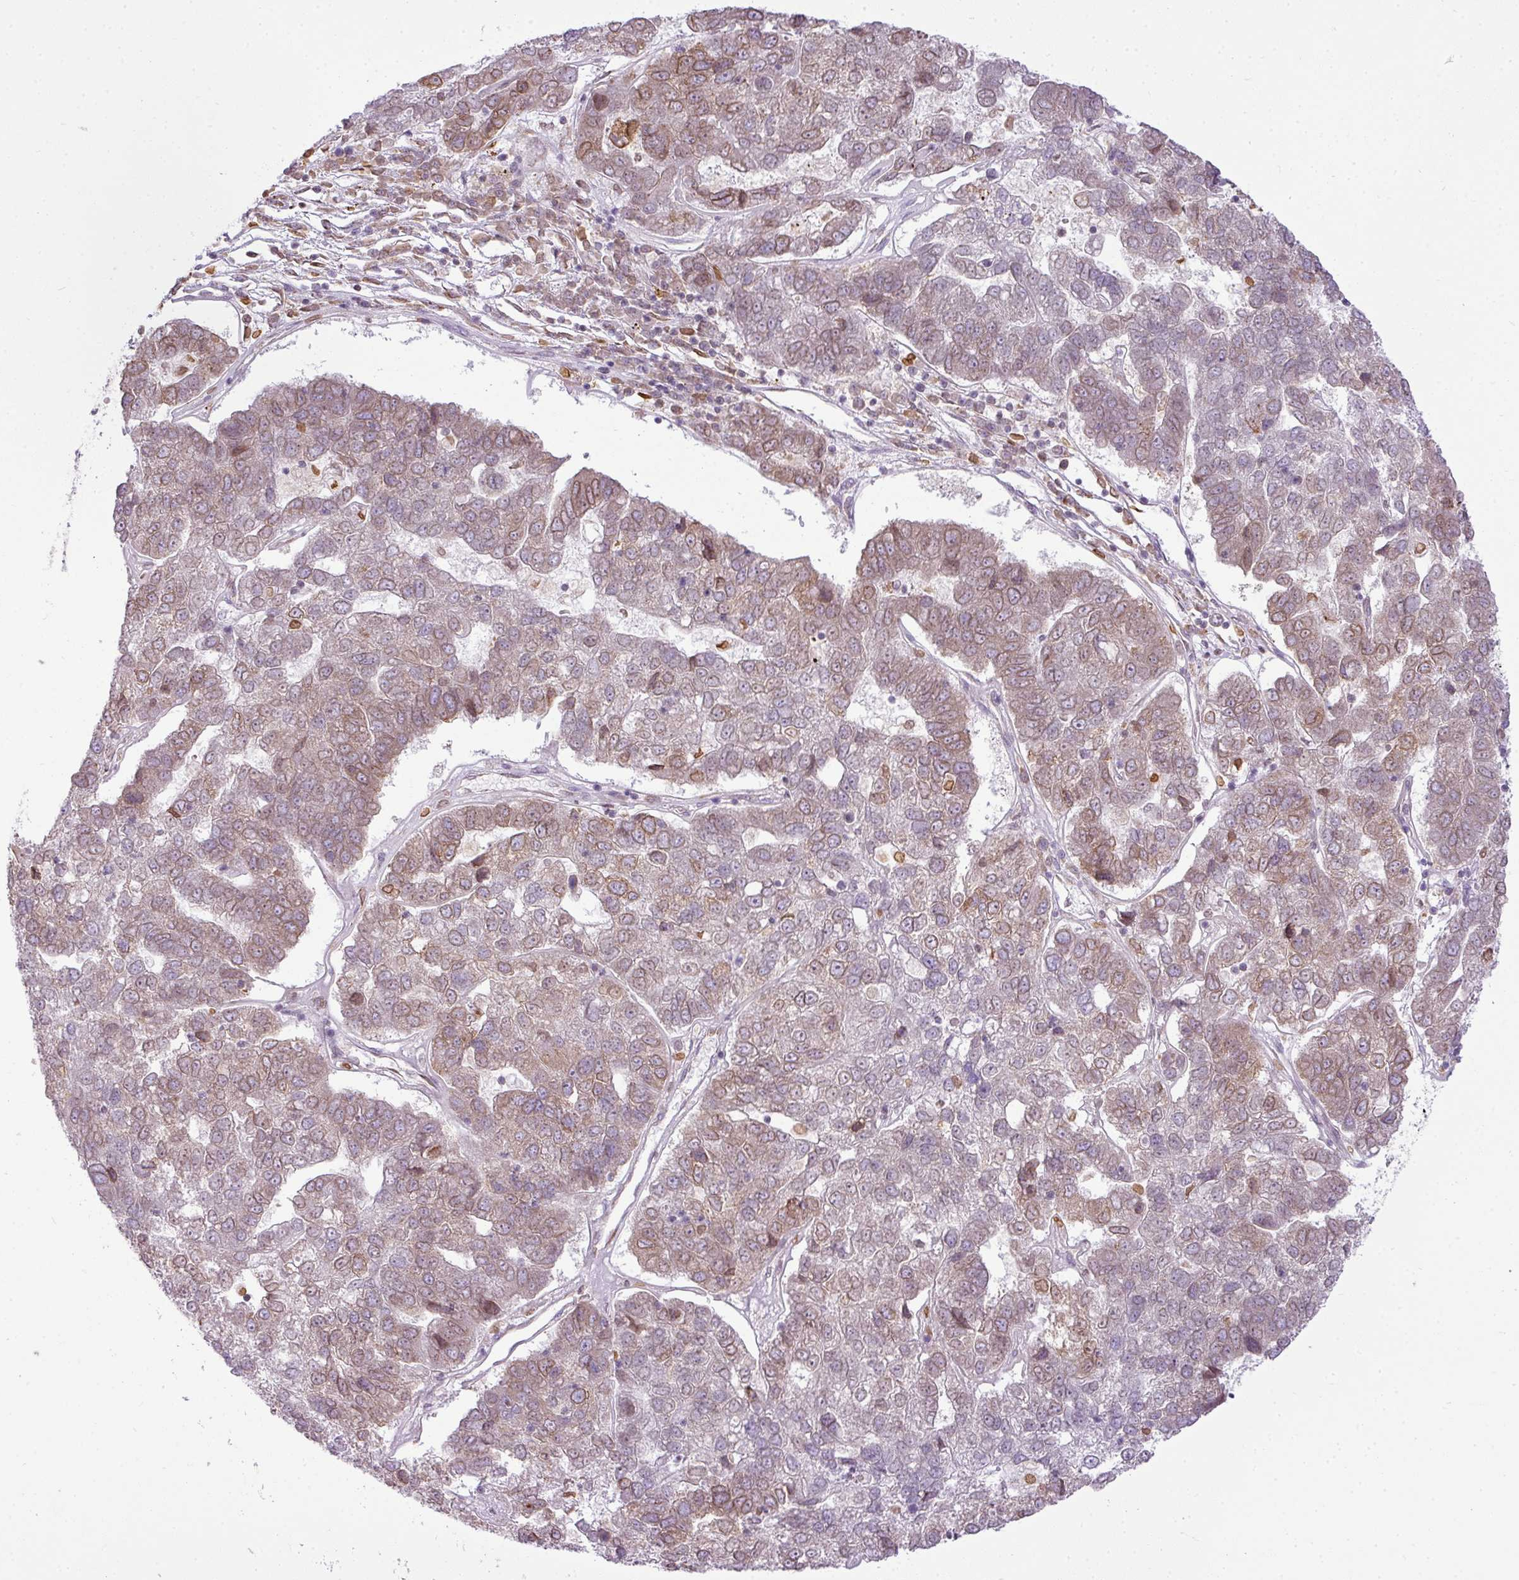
{"staining": {"intensity": "weak", "quantity": ">75%", "location": "cytoplasmic/membranous,nuclear"}, "tissue": "pancreatic cancer", "cell_type": "Tumor cells", "image_type": "cancer", "snomed": [{"axis": "morphology", "description": "Adenocarcinoma, NOS"}, {"axis": "topography", "description": "Pancreas"}], "caption": "Protein expression analysis of pancreatic cancer shows weak cytoplasmic/membranous and nuclear expression in approximately >75% of tumor cells.", "gene": "COX18", "patient": {"sex": "female", "age": 61}}